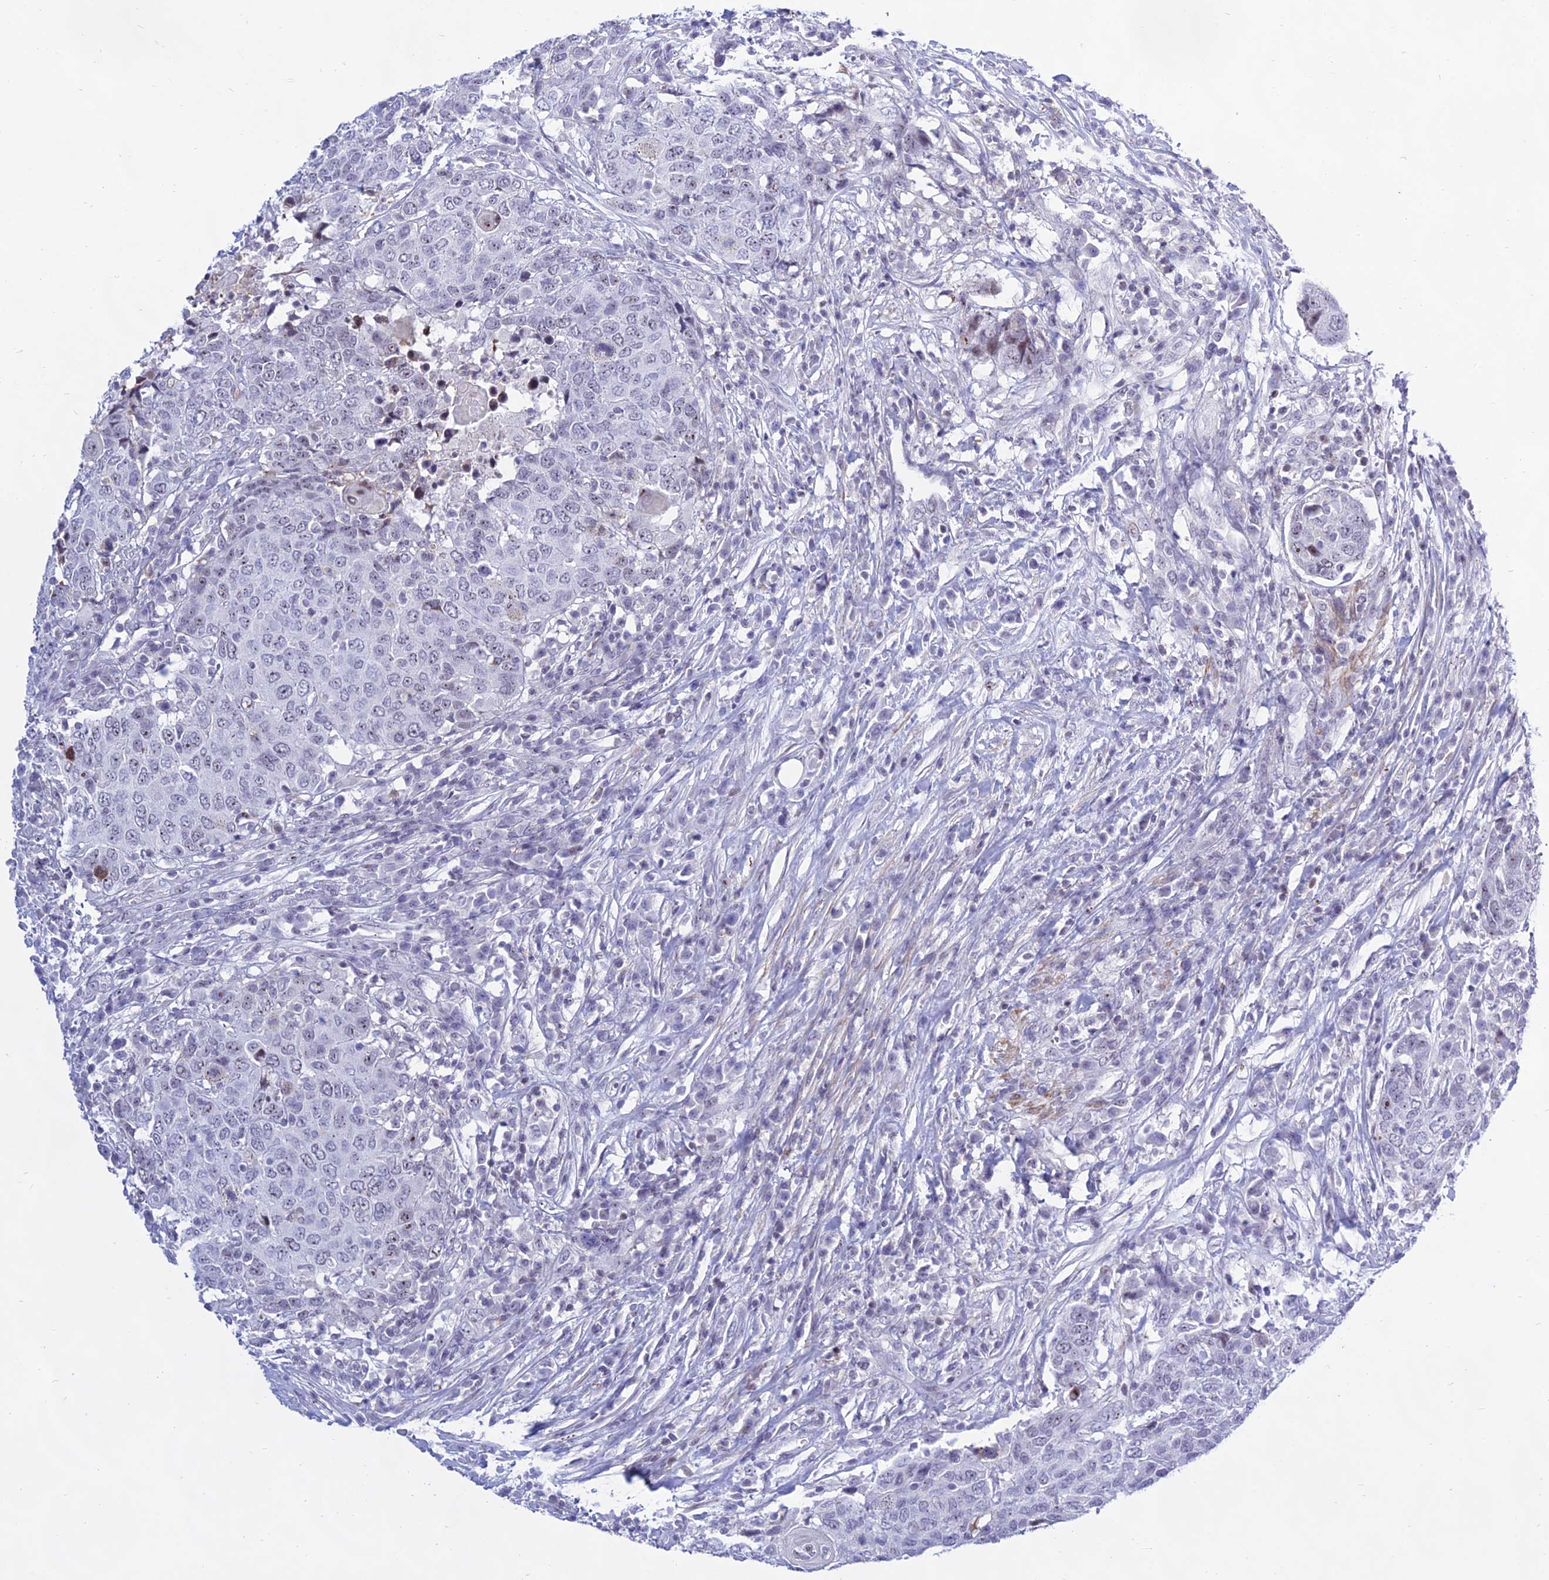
{"staining": {"intensity": "negative", "quantity": "none", "location": "none"}, "tissue": "head and neck cancer", "cell_type": "Tumor cells", "image_type": "cancer", "snomed": [{"axis": "morphology", "description": "Squamous cell carcinoma, NOS"}, {"axis": "topography", "description": "Head-Neck"}], "caption": "The image demonstrates no significant staining in tumor cells of squamous cell carcinoma (head and neck).", "gene": "KRR1", "patient": {"sex": "male", "age": 66}}